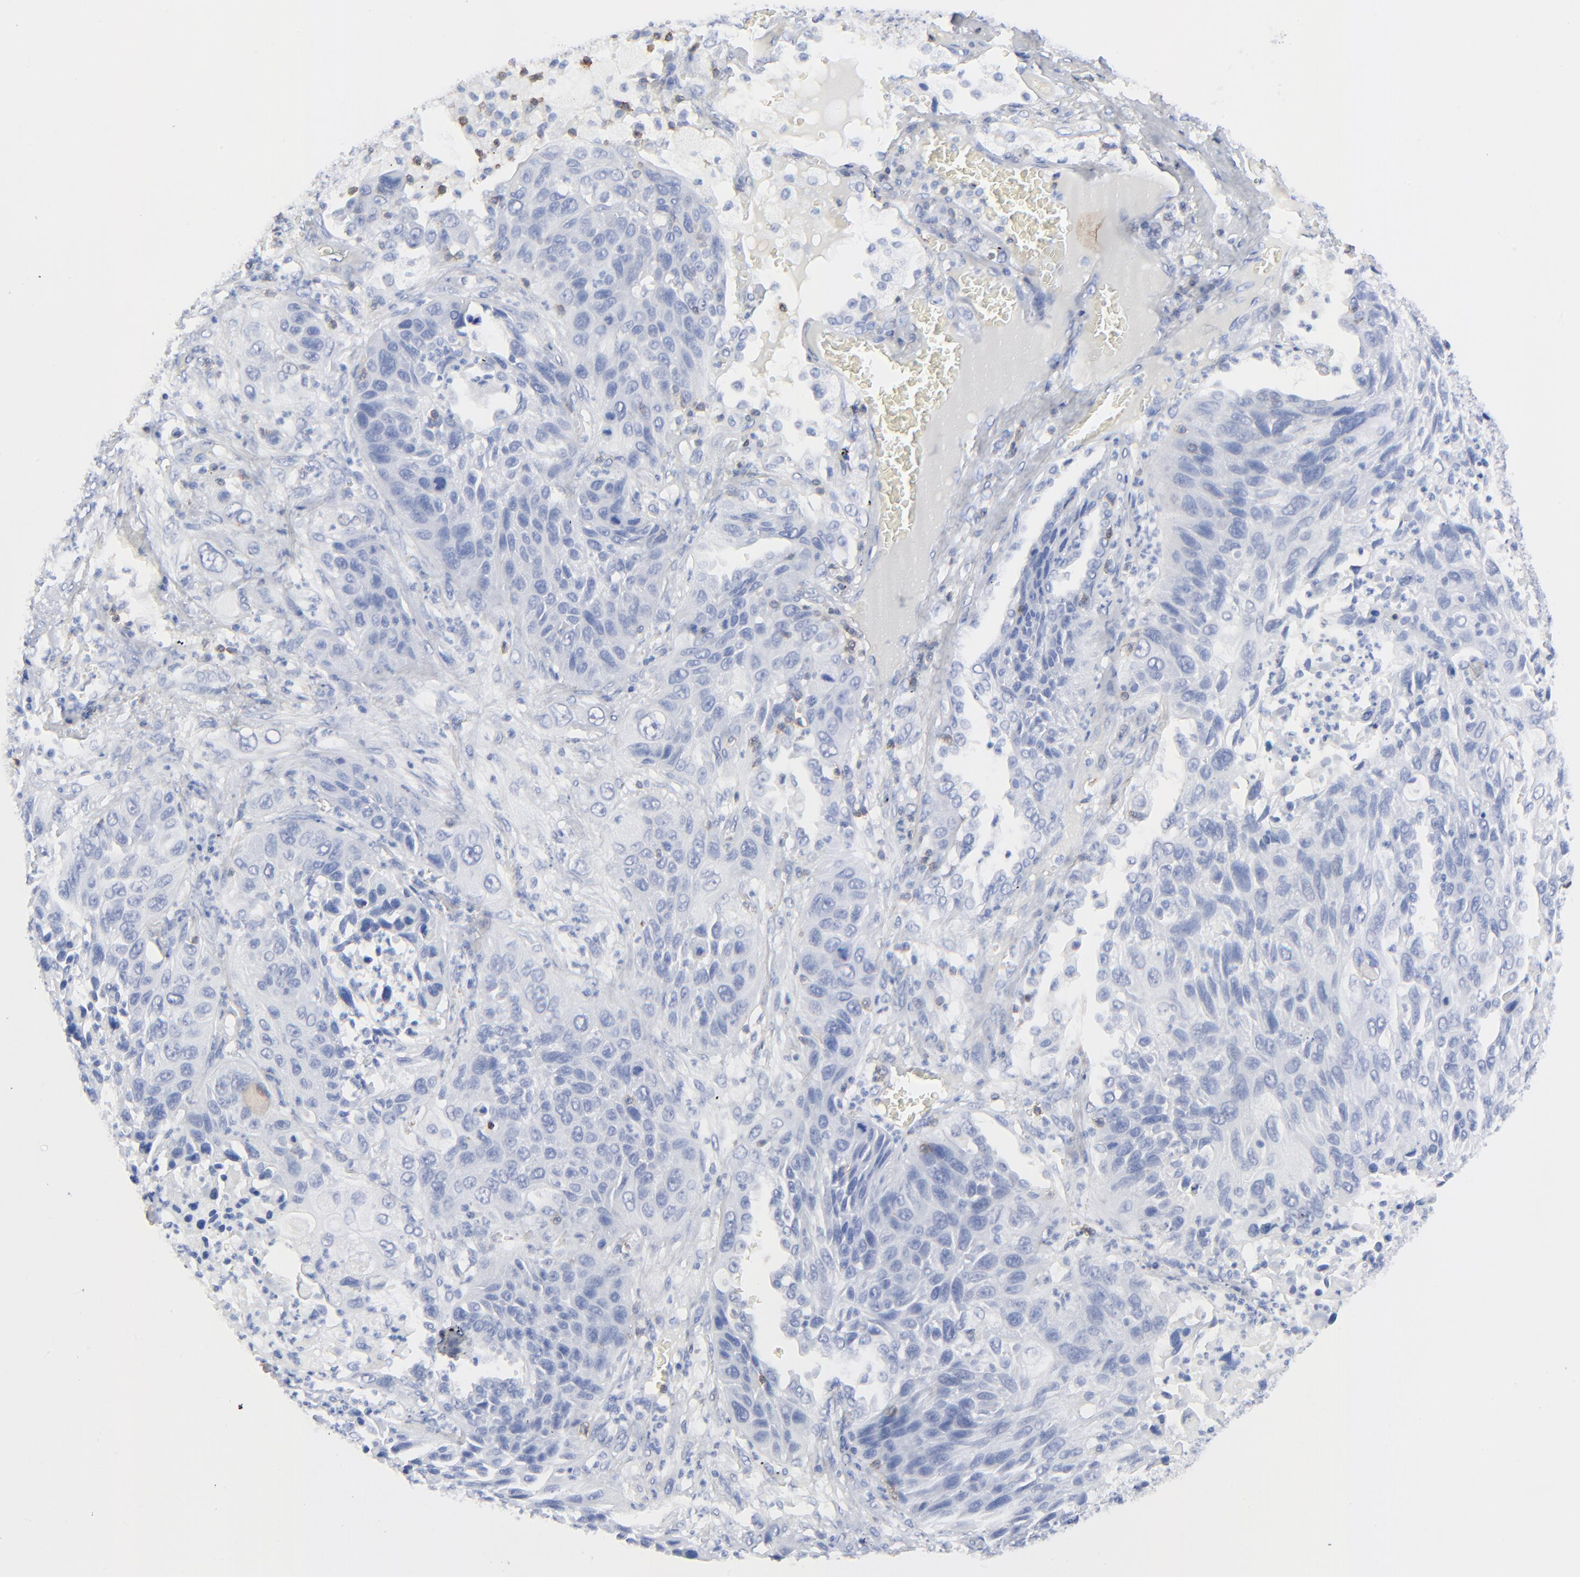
{"staining": {"intensity": "negative", "quantity": "none", "location": "none"}, "tissue": "lung cancer", "cell_type": "Tumor cells", "image_type": "cancer", "snomed": [{"axis": "morphology", "description": "Squamous cell carcinoma, NOS"}, {"axis": "topography", "description": "Lung"}], "caption": "Tumor cells show no significant staining in lung cancer.", "gene": "LCK", "patient": {"sex": "female", "age": 76}}